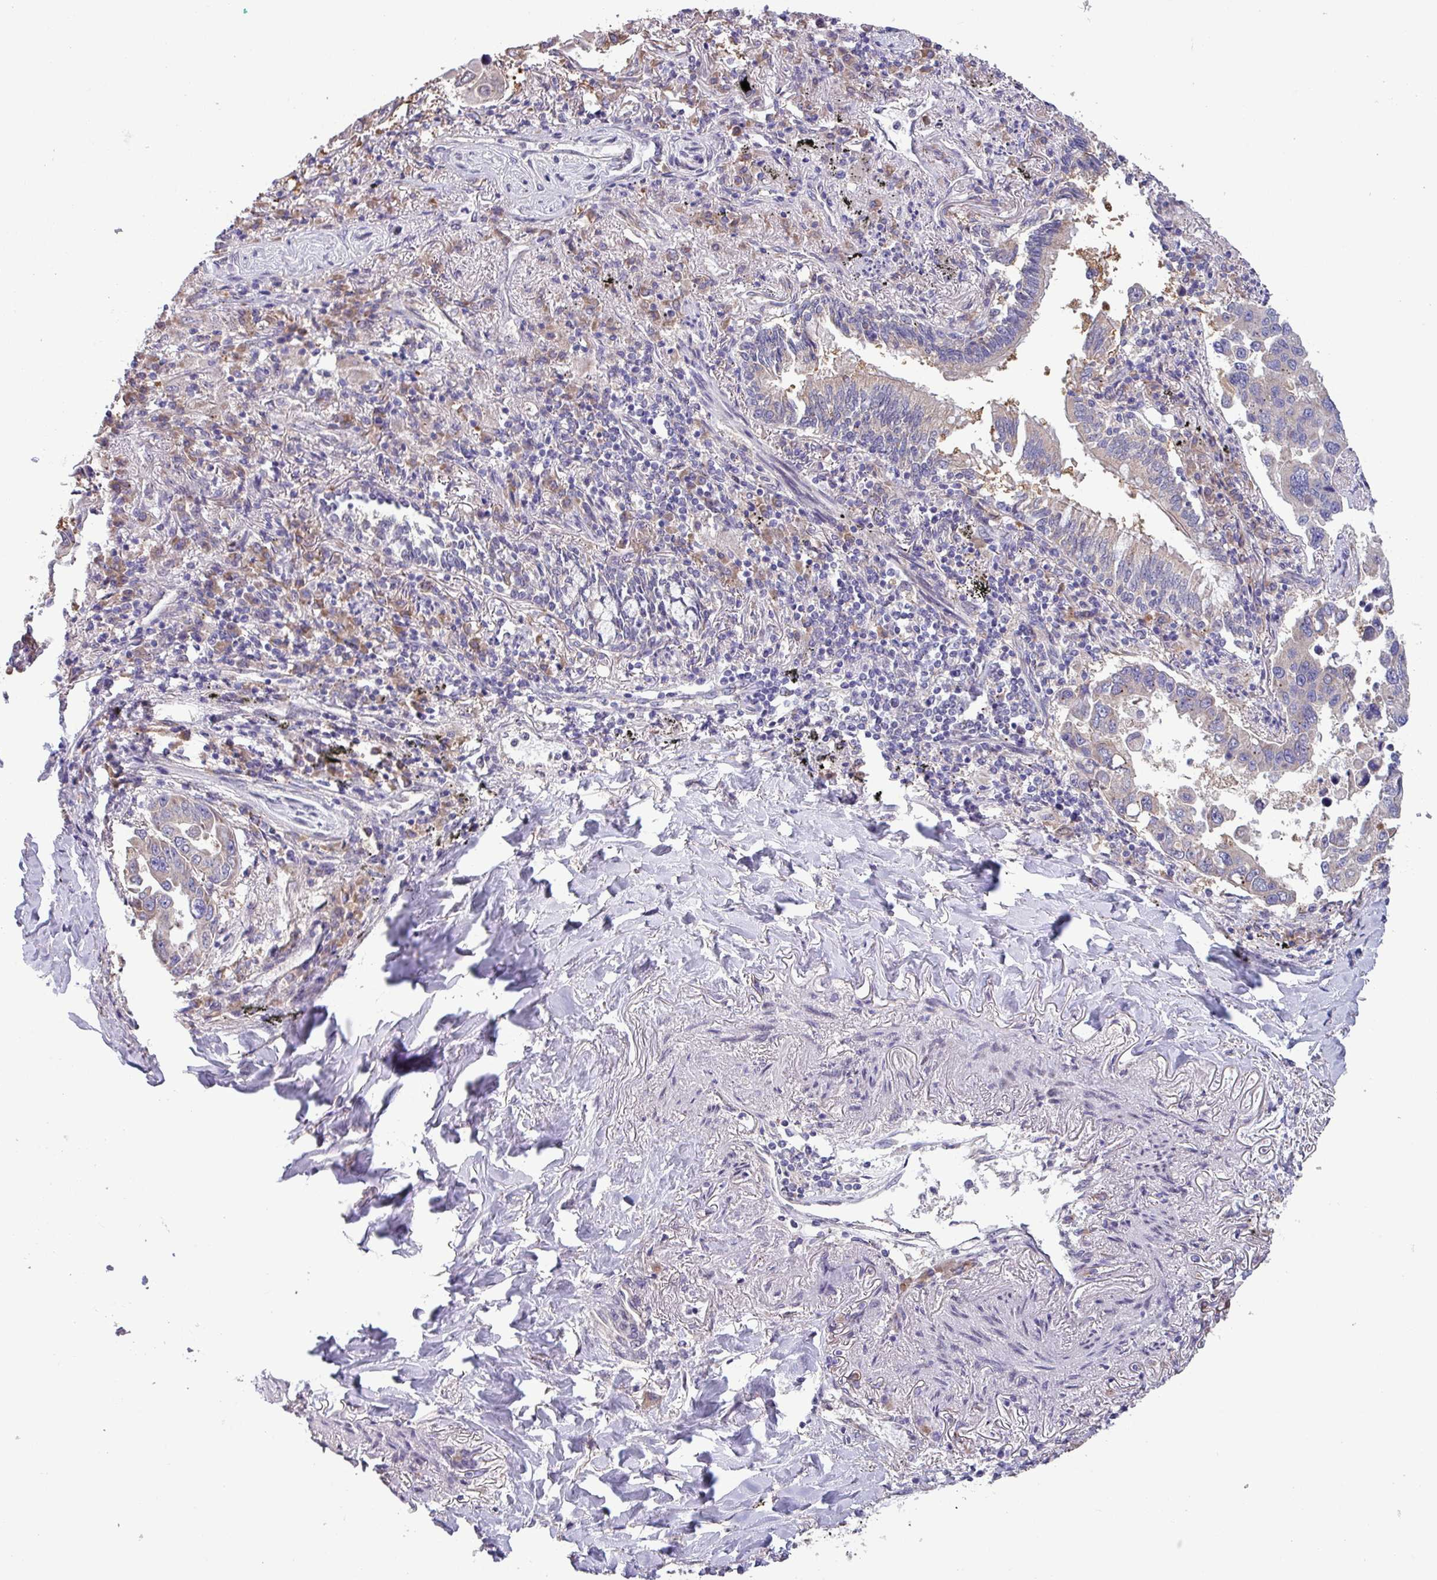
{"staining": {"intensity": "weak", "quantity": "25%-75%", "location": "cytoplasmic/membranous"}, "tissue": "lung cancer", "cell_type": "Tumor cells", "image_type": "cancer", "snomed": [{"axis": "morphology", "description": "Adenocarcinoma, NOS"}, {"axis": "topography", "description": "Lung"}], "caption": "DAB immunohistochemical staining of human adenocarcinoma (lung) displays weak cytoplasmic/membranous protein positivity in about 25%-75% of tumor cells.", "gene": "C20orf27", "patient": {"sex": "male", "age": 64}}